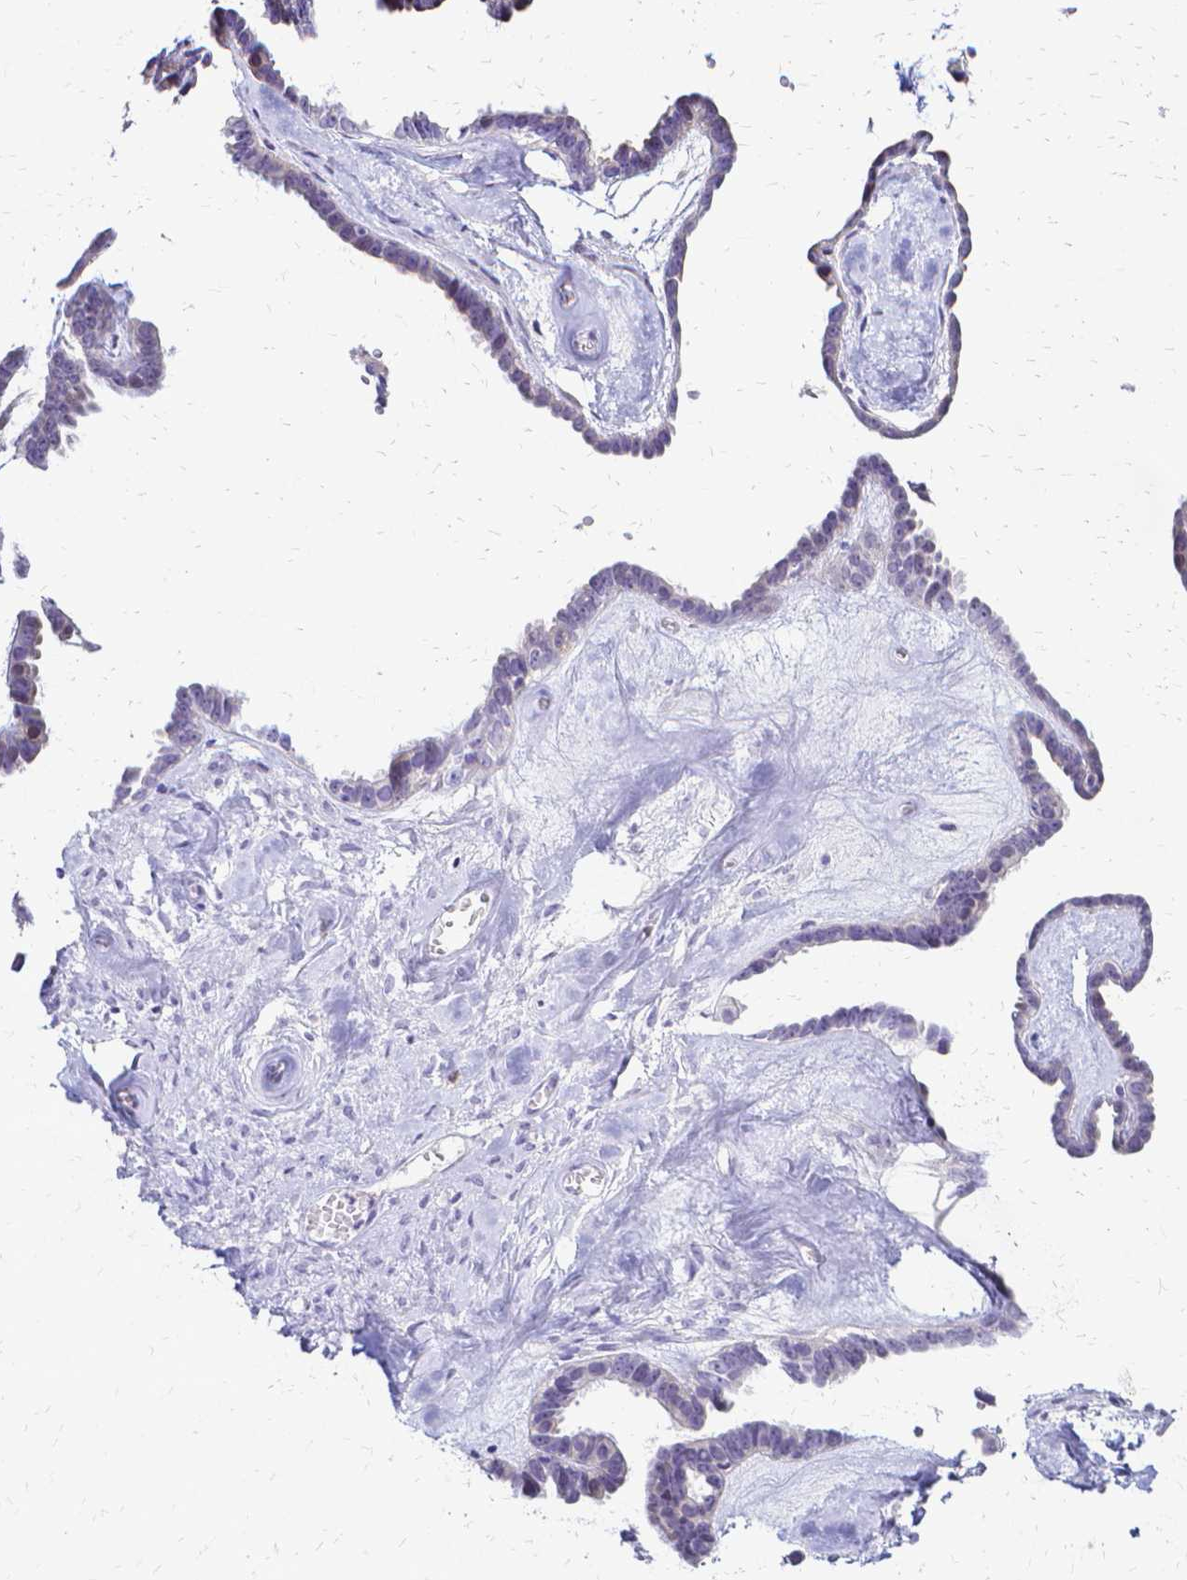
{"staining": {"intensity": "moderate", "quantity": "<25%", "location": "cytoplasmic/membranous"}, "tissue": "ovarian cancer", "cell_type": "Tumor cells", "image_type": "cancer", "snomed": [{"axis": "morphology", "description": "Cystadenocarcinoma, serous, NOS"}, {"axis": "topography", "description": "Ovary"}], "caption": "Ovarian cancer stained with DAB immunohistochemistry (IHC) reveals low levels of moderate cytoplasmic/membranous positivity in approximately <25% of tumor cells. (DAB (3,3'-diaminobenzidine) = brown stain, brightfield microscopy at high magnification).", "gene": "CCNB1", "patient": {"sex": "female", "age": 69}}